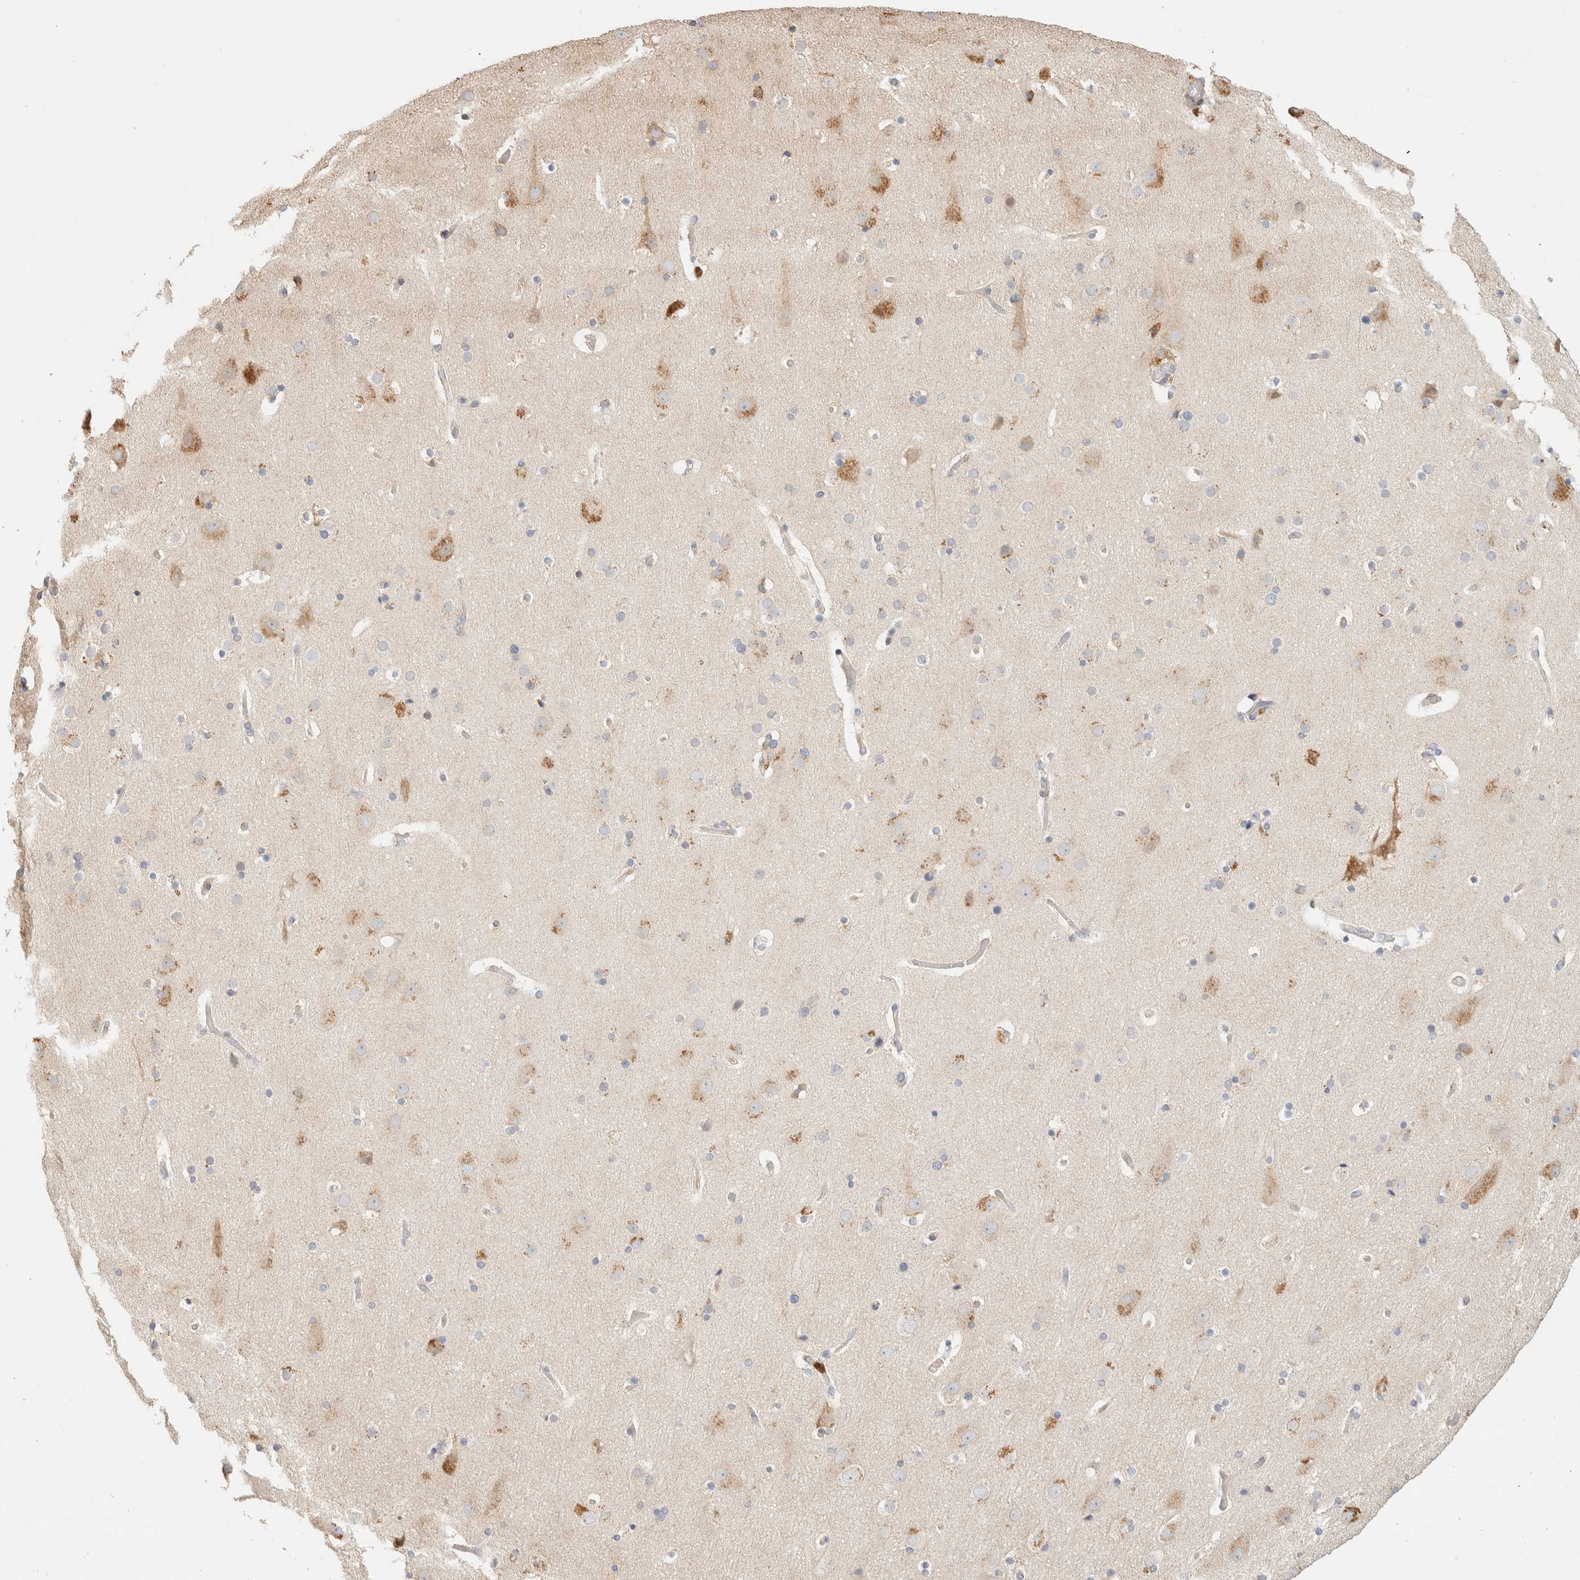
{"staining": {"intensity": "negative", "quantity": "none", "location": "none"}, "tissue": "cerebral cortex", "cell_type": "Endothelial cells", "image_type": "normal", "snomed": [{"axis": "morphology", "description": "Normal tissue, NOS"}, {"axis": "topography", "description": "Cerebral cortex"}], "caption": "Cerebral cortex was stained to show a protein in brown. There is no significant expression in endothelial cells. (IHC, brightfield microscopy, high magnification).", "gene": "TTC3", "patient": {"sex": "male", "age": 57}}